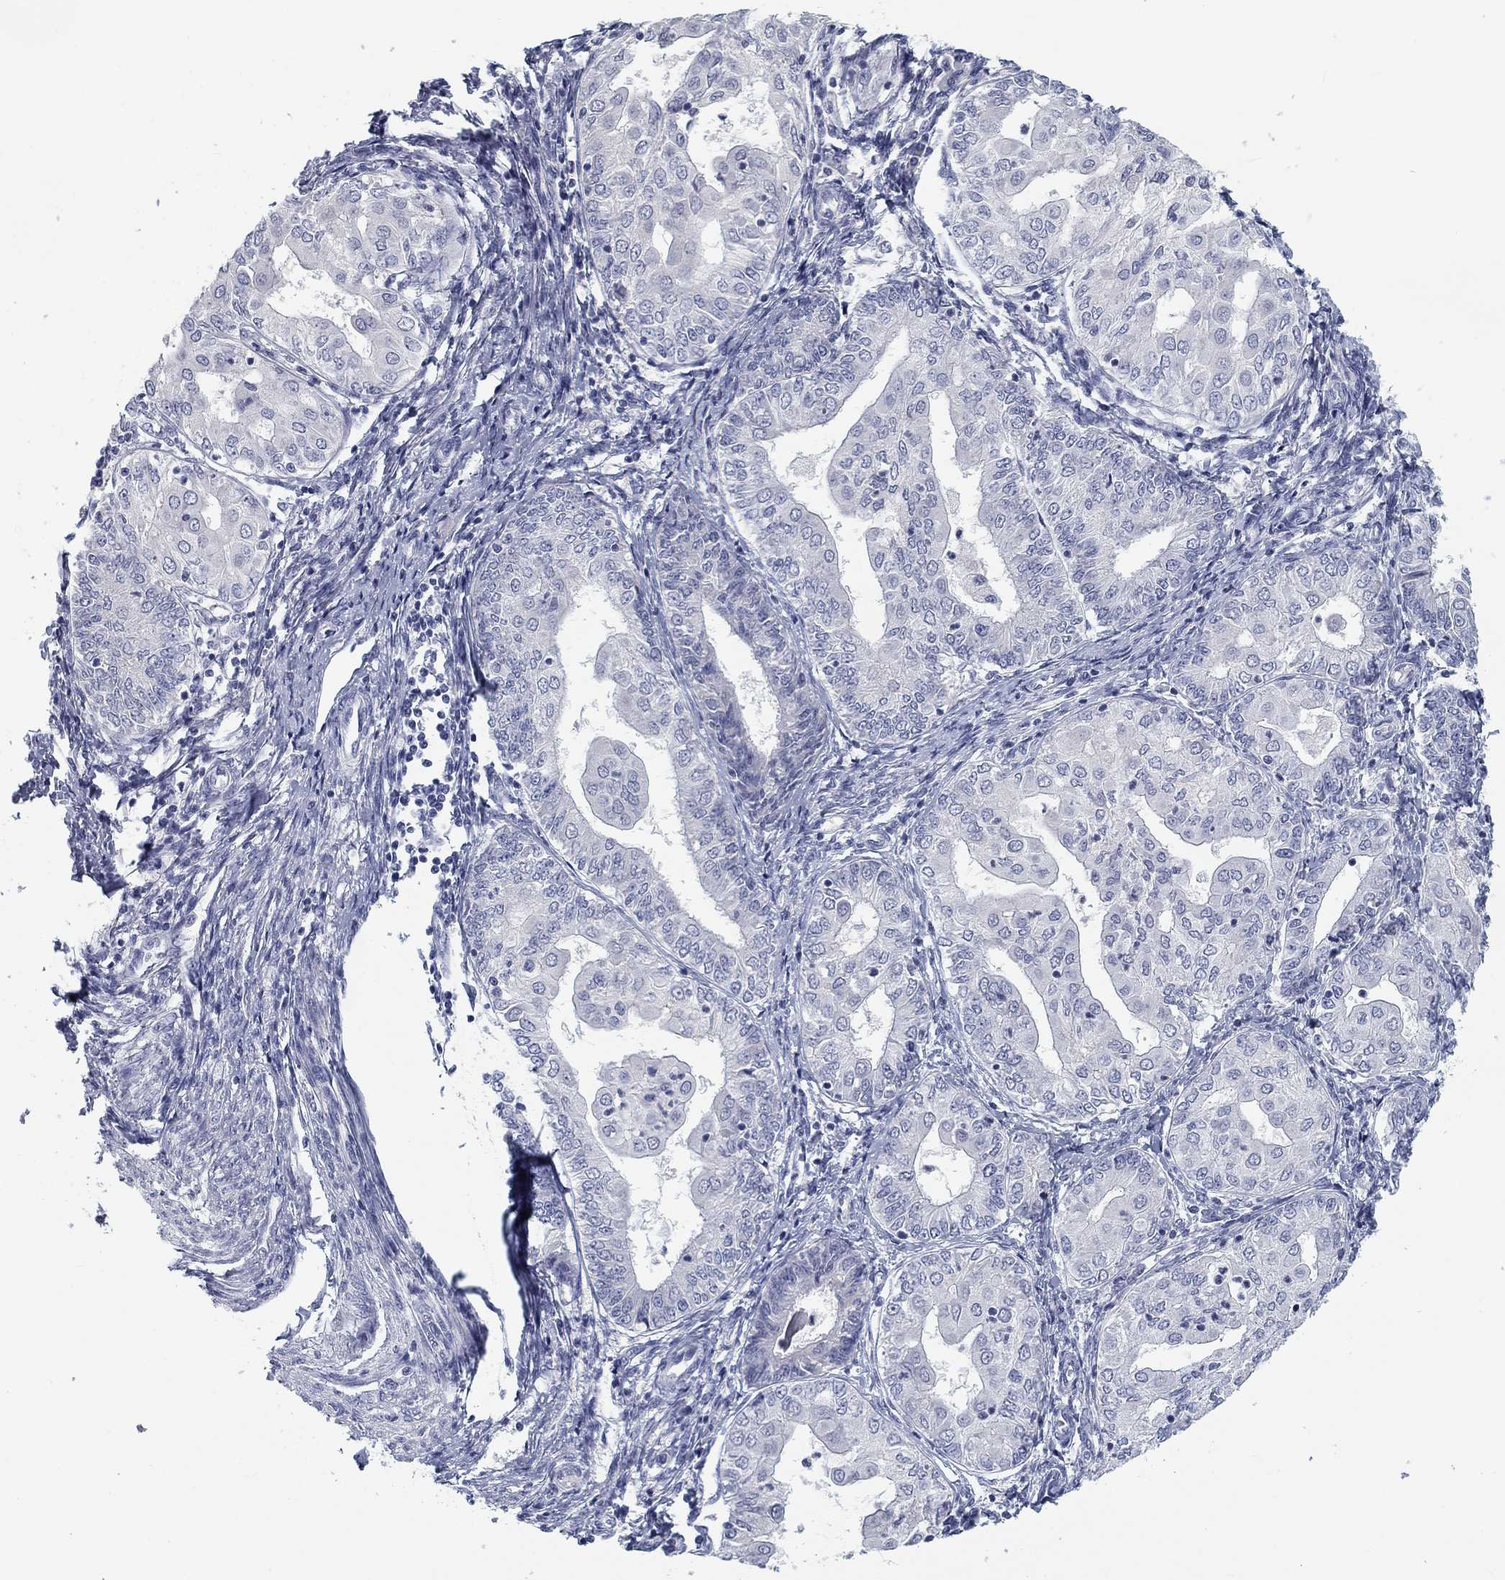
{"staining": {"intensity": "negative", "quantity": "none", "location": "none"}, "tissue": "endometrial cancer", "cell_type": "Tumor cells", "image_type": "cancer", "snomed": [{"axis": "morphology", "description": "Adenocarcinoma, NOS"}, {"axis": "topography", "description": "Endometrium"}], "caption": "Tumor cells show no significant protein staining in endometrial cancer.", "gene": "CALB1", "patient": {"sex": "female", "age": 68}}